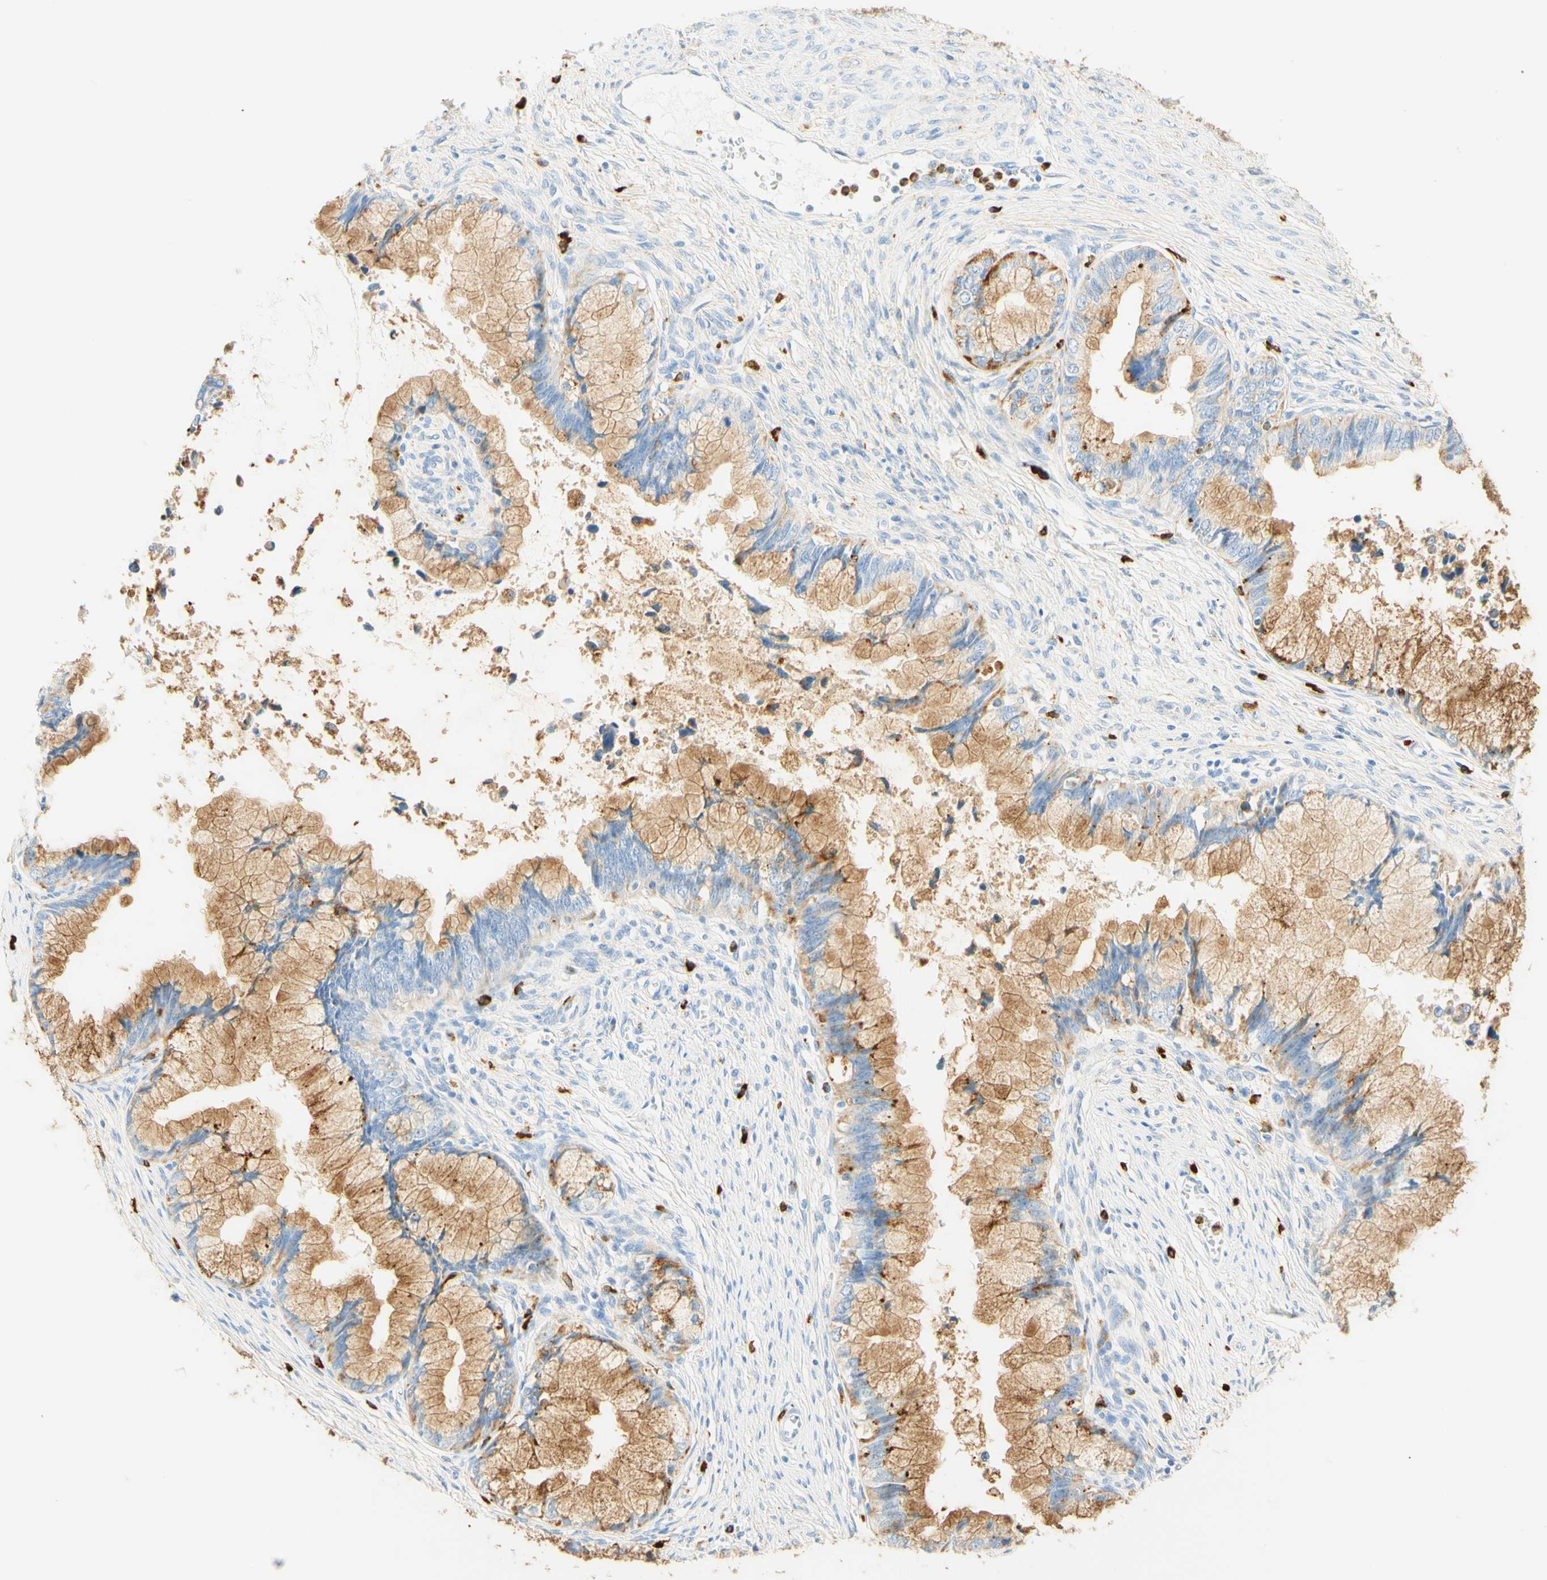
{"staining": {"intensity": "moderate", "quantity": "25%-75%", "location": "cytoplasmic/membranous"}, "tissue": "cervical cancer", "cell_type": "Tumor cells", "image_type": "cancer", "snomed": [{"axis": "morphology", "description": "Adenocarcinoma, NOS"}, {"axis": "topography", "description": "Cervix"}], "caption": "This micrograph exhibits cervical cancer (adenocarcinoma) stained with IHC to label a protein in brown. The cytoplasmic/membranous of tumor cells show moderate positivity for the protein. Nuclei are counter-stained blue.", "gene": "CD63", "patient": {"sex": "female", "age": 44}}